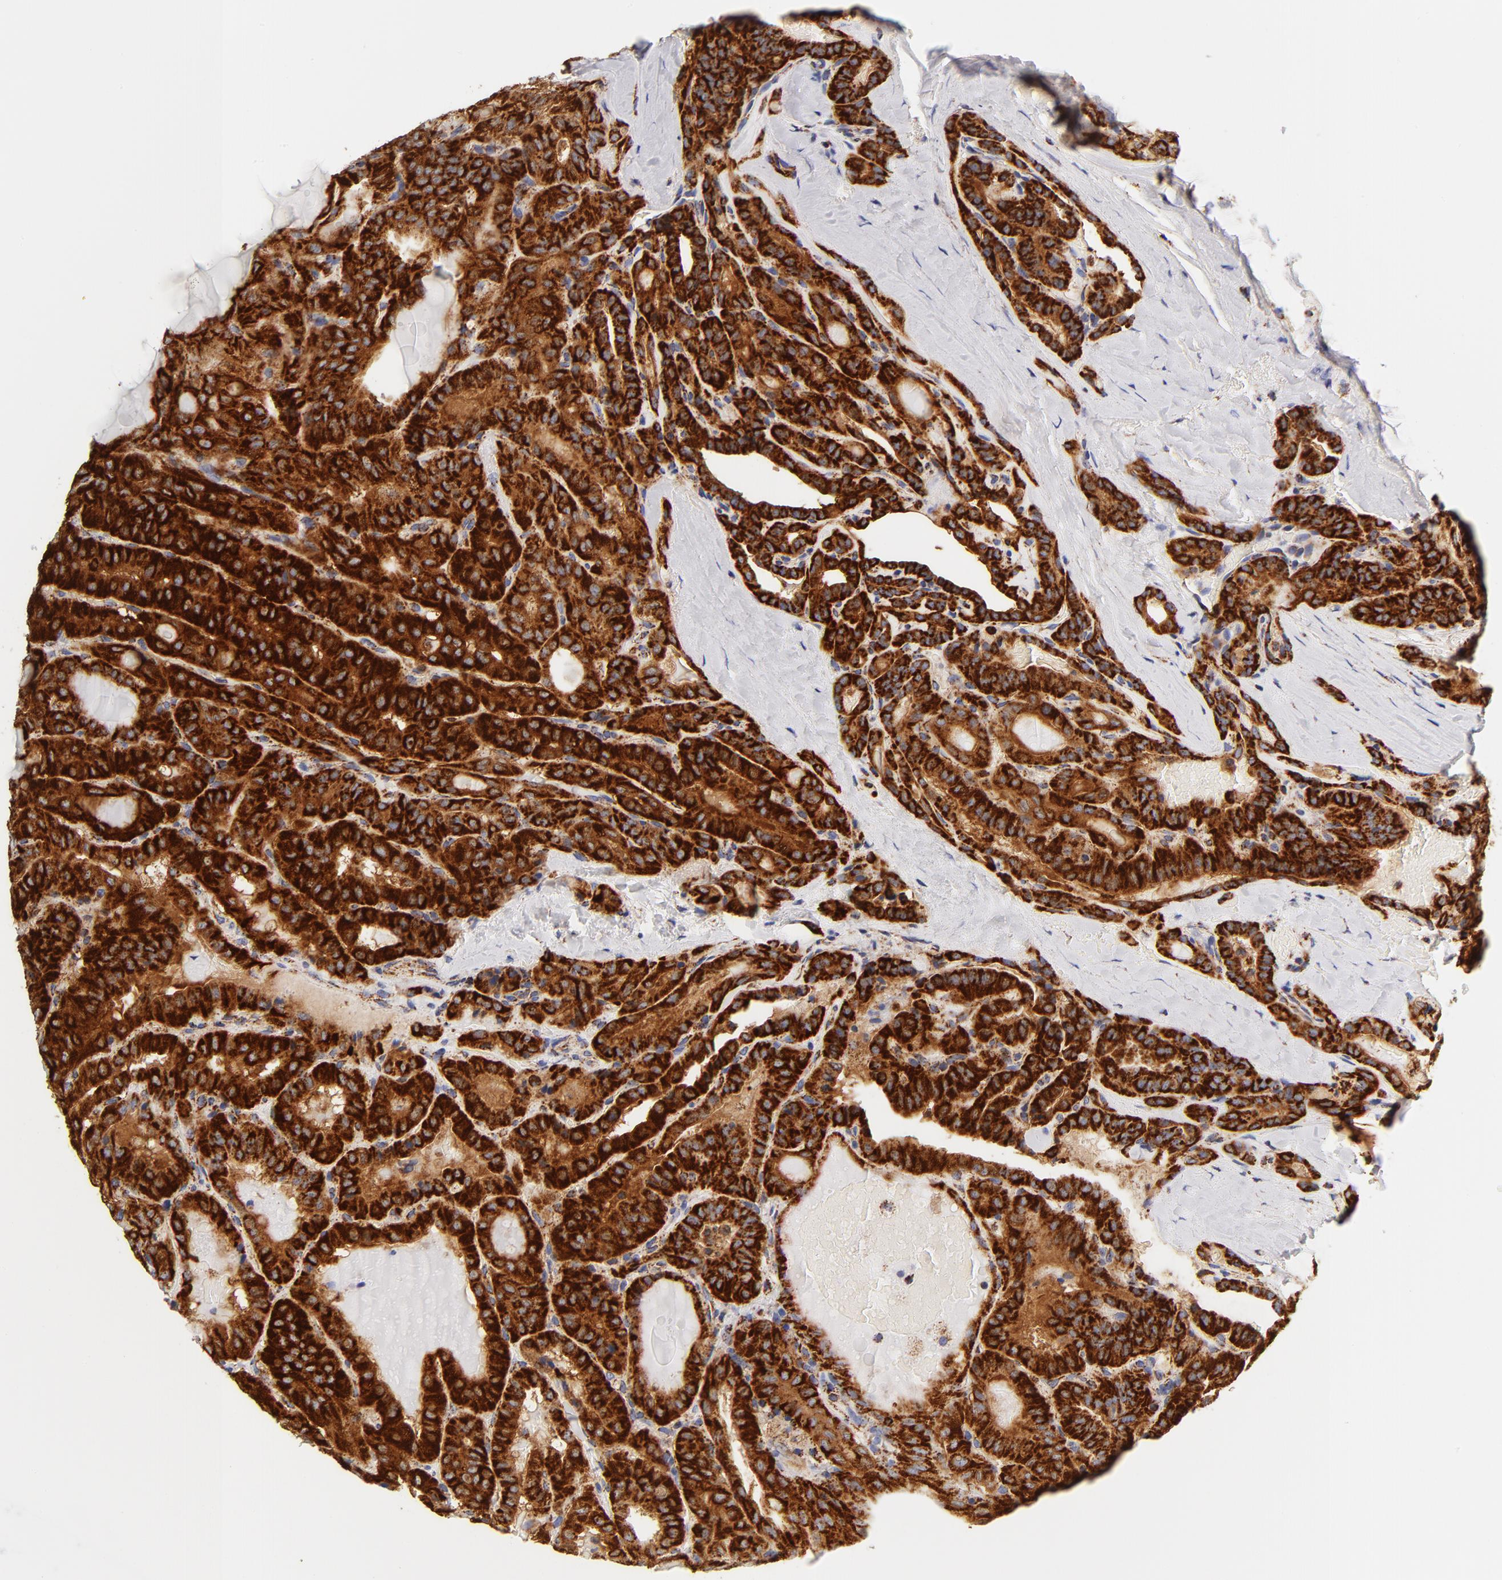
{"staining": {"intensity": "strong", "quantity": ">75%", "location": "cytoplasmic/membranous"}, "tissue": "thyroid cancer", "cell_type": "Tumor cells", "image_type": "cancer", "snomed": [{"axis": "morphology", "description": "Papillary adenocarcinoma, NOS"}, {"axis": "topography", "description": "Thyroid gland"}], "caption": "Papillary adenocarcinoma (thyroid) tissue displays strong cytoplasmic/membranous staining in approximately >75% of tumor cells, visualized by immunohistochemistry.", "gene": "ECHS1", "patient": {"sex": "male", "age": 77}}